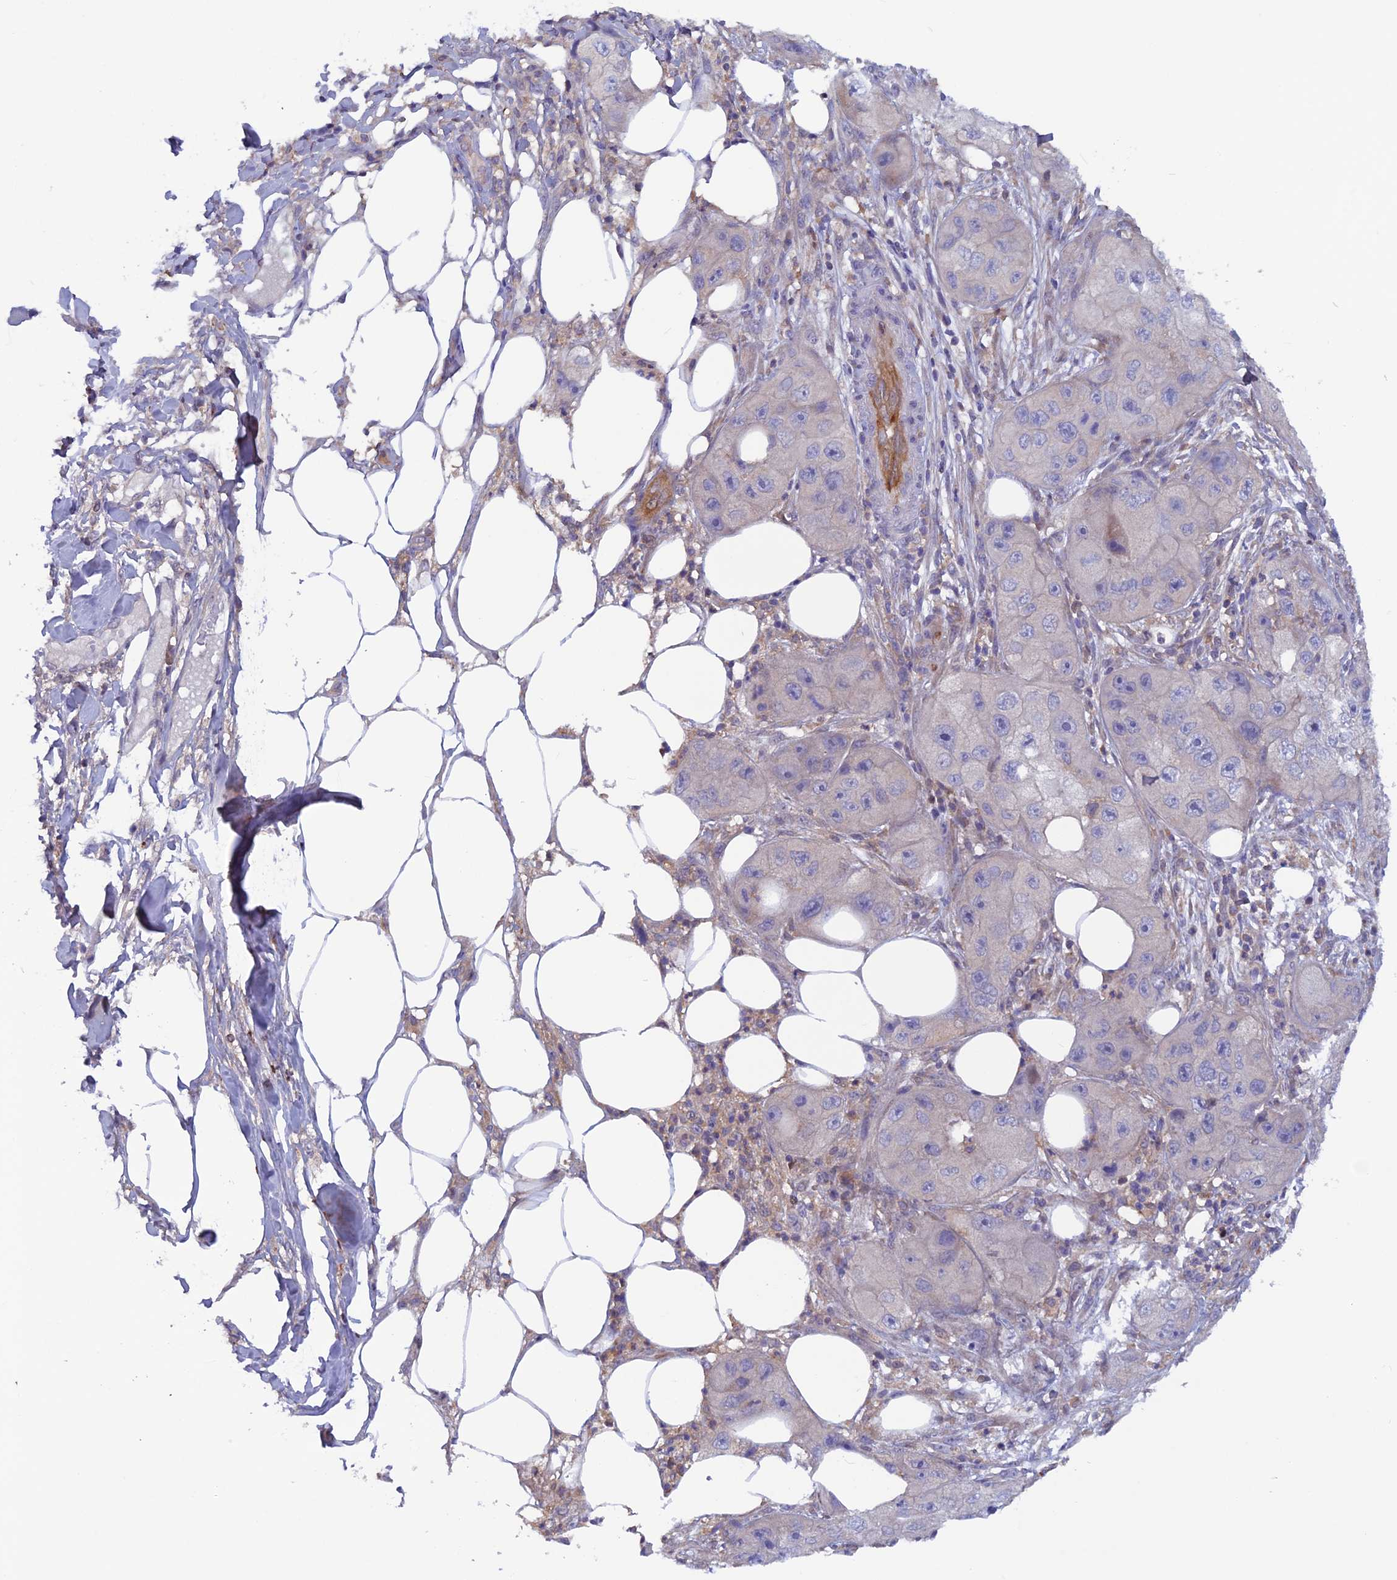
{"staining": {"intensity": "negative", "quantity": "none", "location": "none"}, "tissue": "skin cancer", "cell_type": "Tumor cells", "image_type": "cancer", "snomed": [{"axis": "morphology", "description": "Squamous cell carcinoma, NOS"}, {"axis": "topography", "description": "Skin"}, {"axis": "topography", "description": "Subcutis"}], "caption": "Immunohistochemistry (IHC) photomicrograph of neoplastic tissue: squamous cell carcinoma (skin) stained with DAB exhibits no significant protein positivity in tumor cells. (DAB (3,3'-diaminobenzidine) immunohistochemistry (IHC) visualized using brightfield microscopy, high magnification).", "gene": "MAST2", "patient": {"sex": "male", "age": 73}}